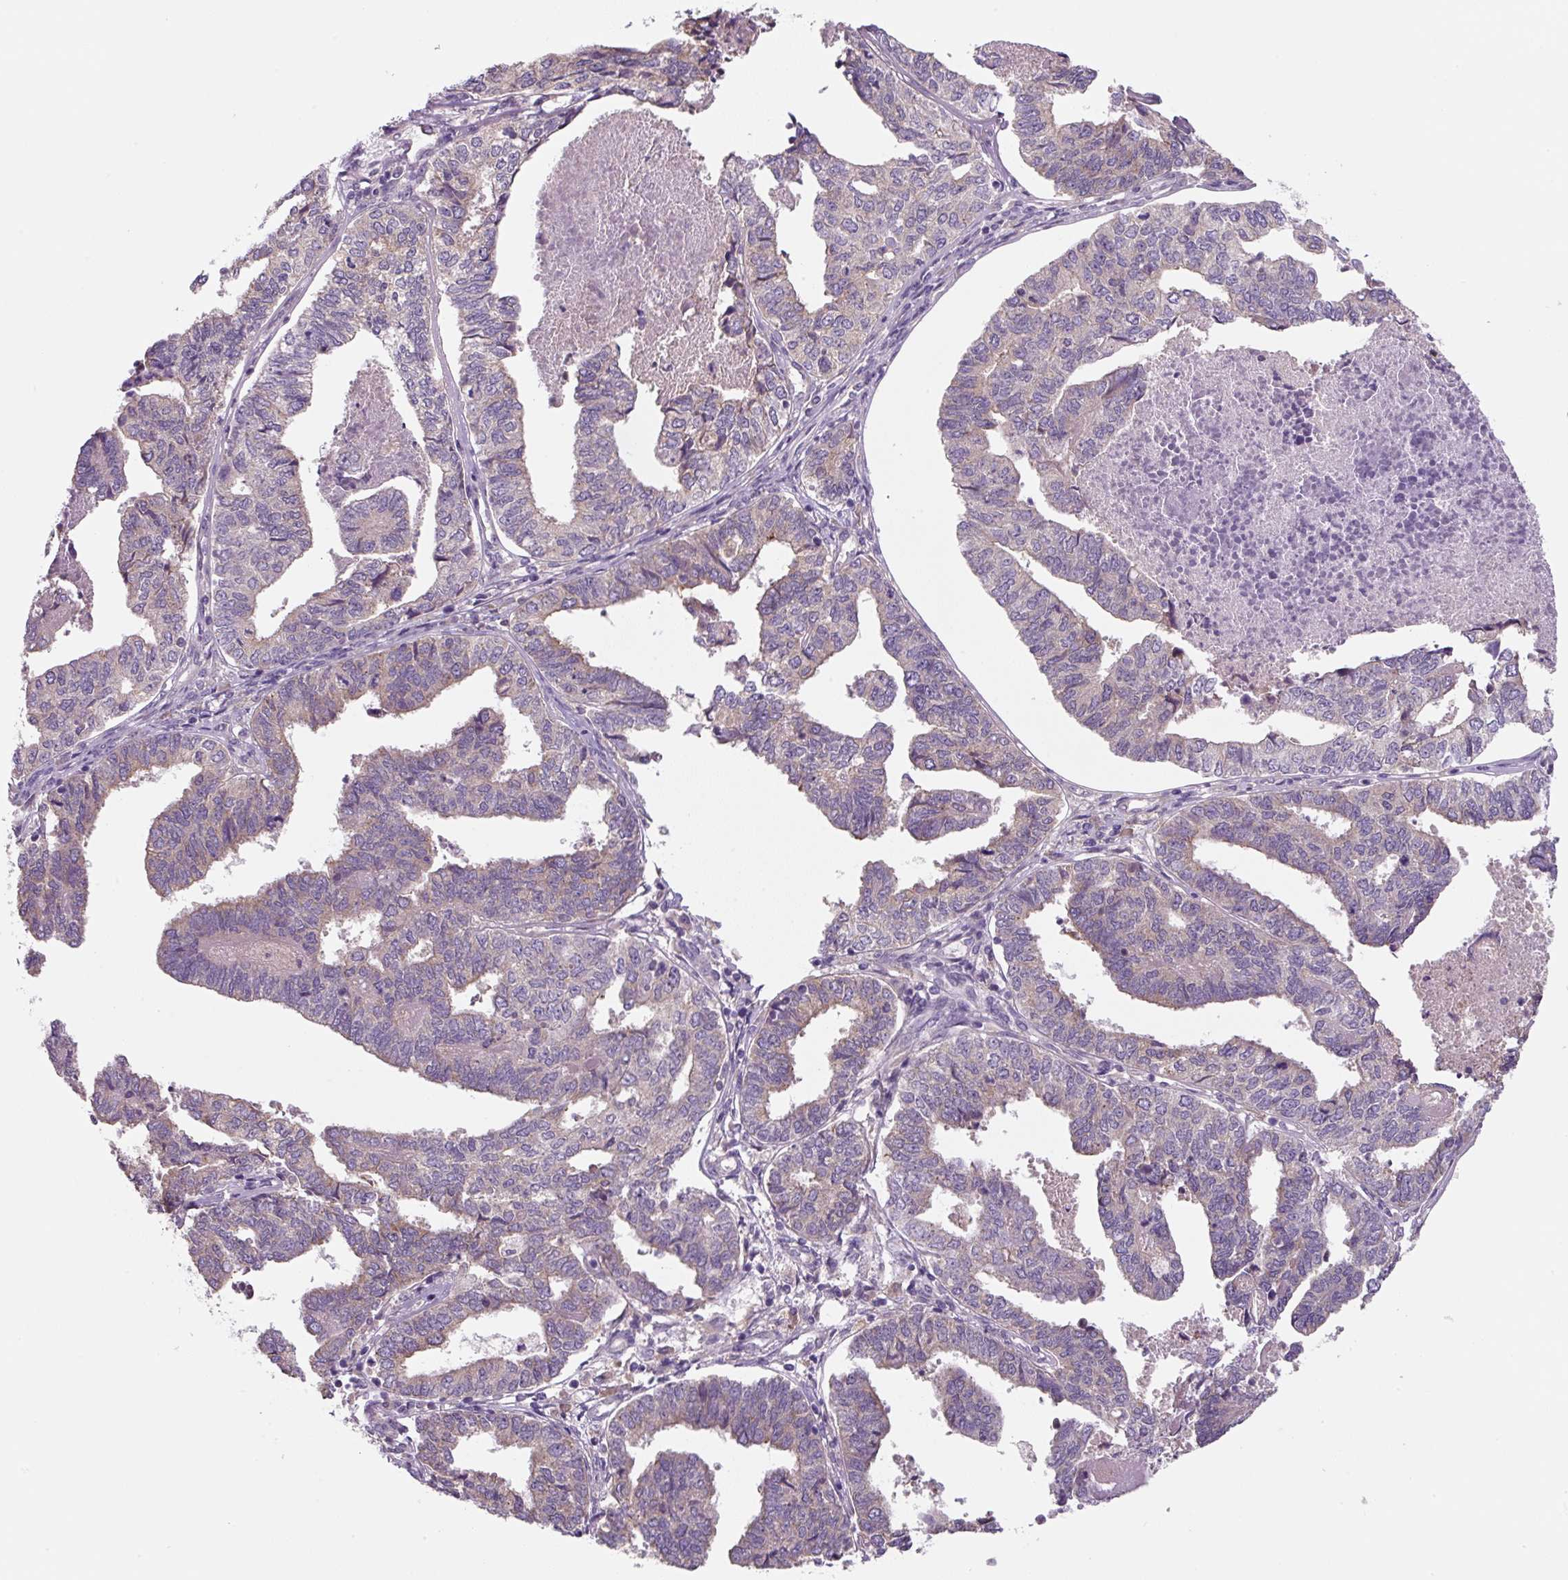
{"staining": {"intensity": "weak", "quantity": "<25%", "location": "cytoplasmic/membranous"}, "tissue": "endometrial cancer", "cell_type": "Tumor cells", "image_type": "cancer", "snomed": [{"axis": "morphology", "description": "Adenocarcinoma, NOS"}, {"axis": "topography", "description": "Endometrium"}], "caption": "Photomicrograph shows no significant protein positivity in tumor cells of endometrial adenocarcinoma. The staining is performed using DAB brown chromogen with nuclei counter-stained in using hematoxylin.", "gene": "FZD5", "patient": {"sex": "female", "age": 73}}